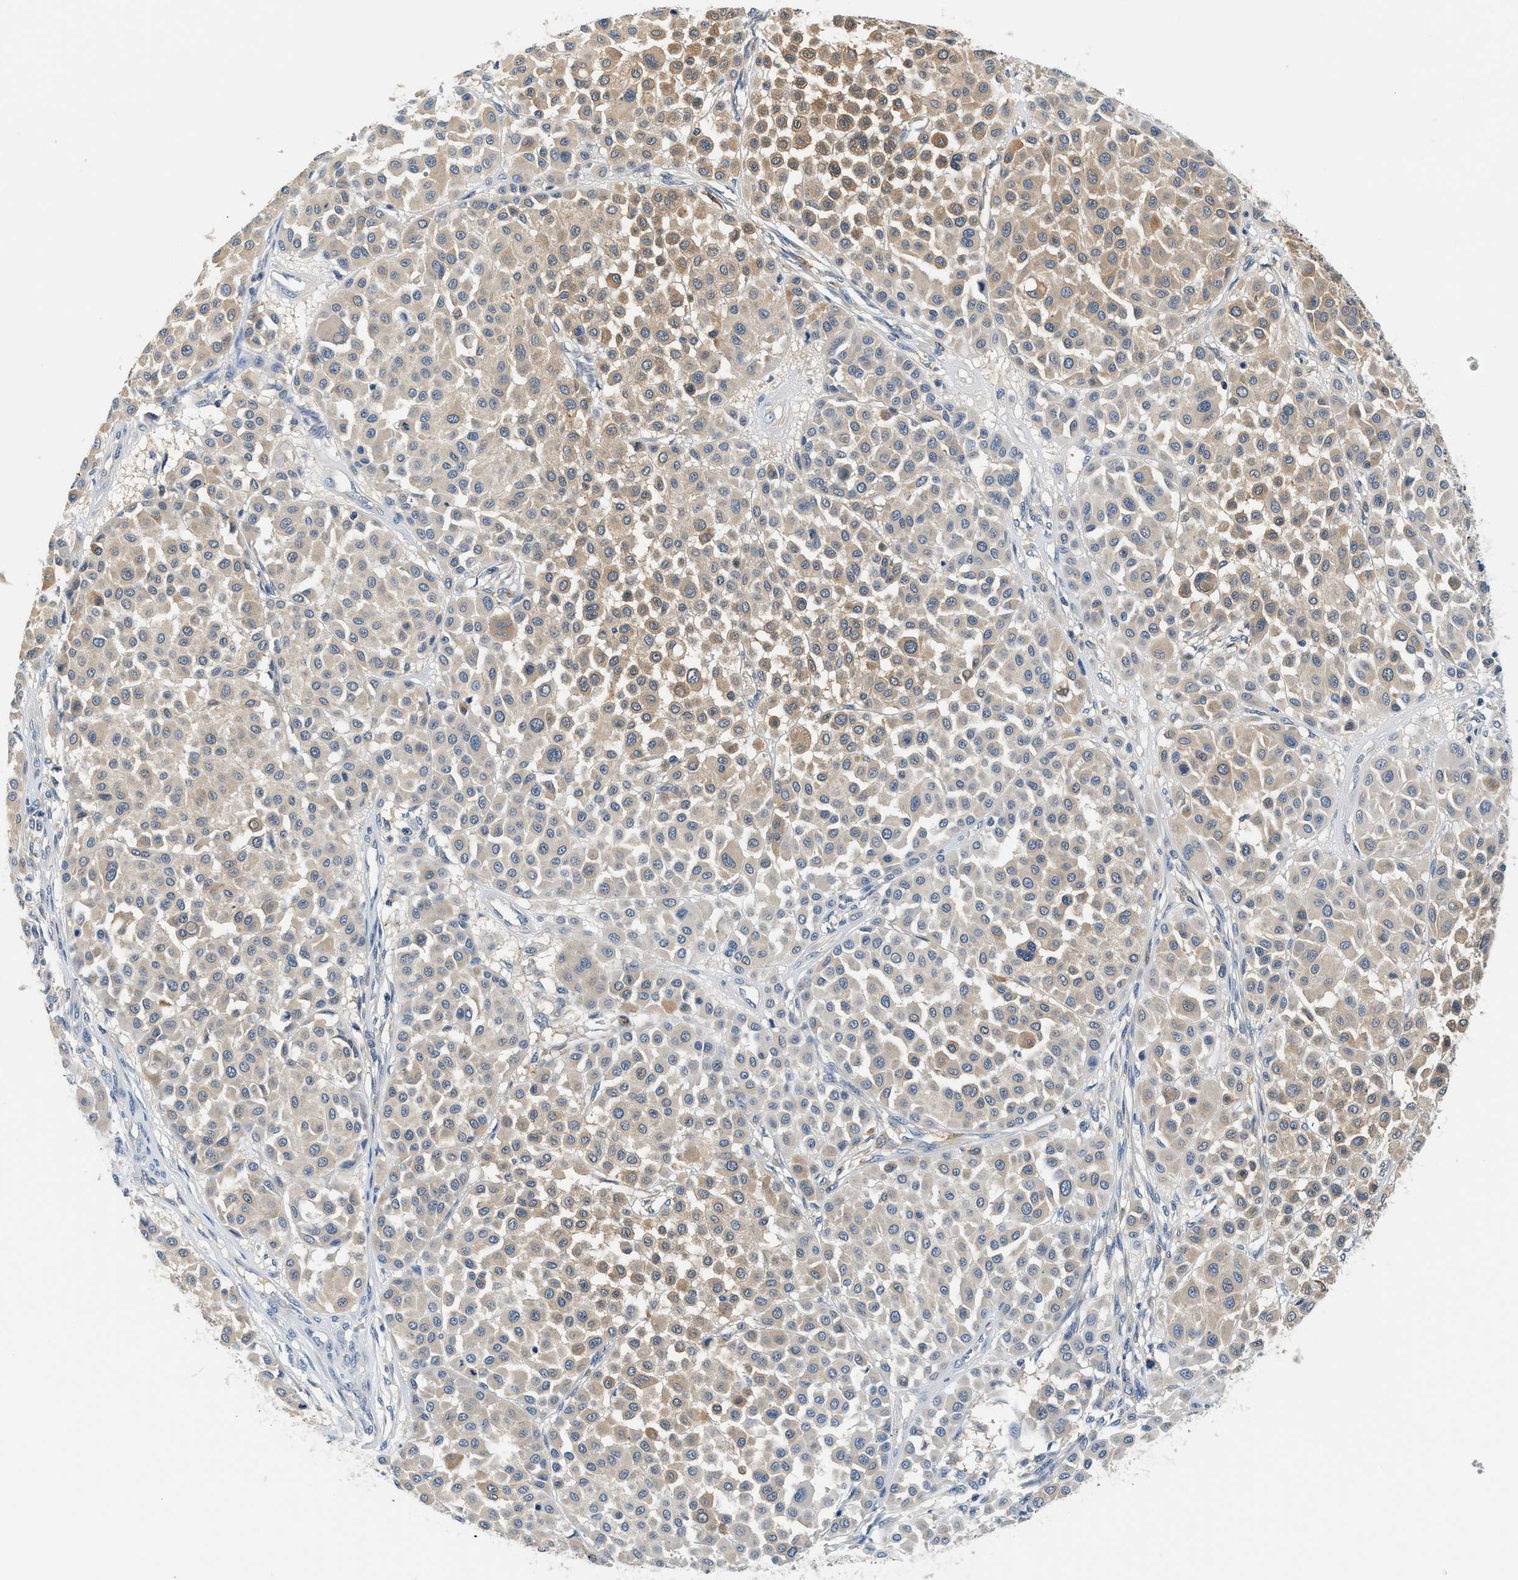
{"staining": {"intensity": "weak", "quantity": "25%-75%", "location": "cytoplasmic/membranous"}, "tissue": "melanoma", "cell_type": "Tumor cells", "image_type": "cancer", "snomed": [{"axis": "morphology", "description": "Malignant melanoma, Metastatic site"}, {"axis": "topography", "description": "Soft tissue"}], "caption": "Protein analysis of malignant melanoma (metastatic site) tissue demonstrates weak cytoplasmic/membranous positivity in approximately 25%-75% of tumor cells.", "gene": "SLC35E1", "patient": {"sex": "male", "age": 41}}